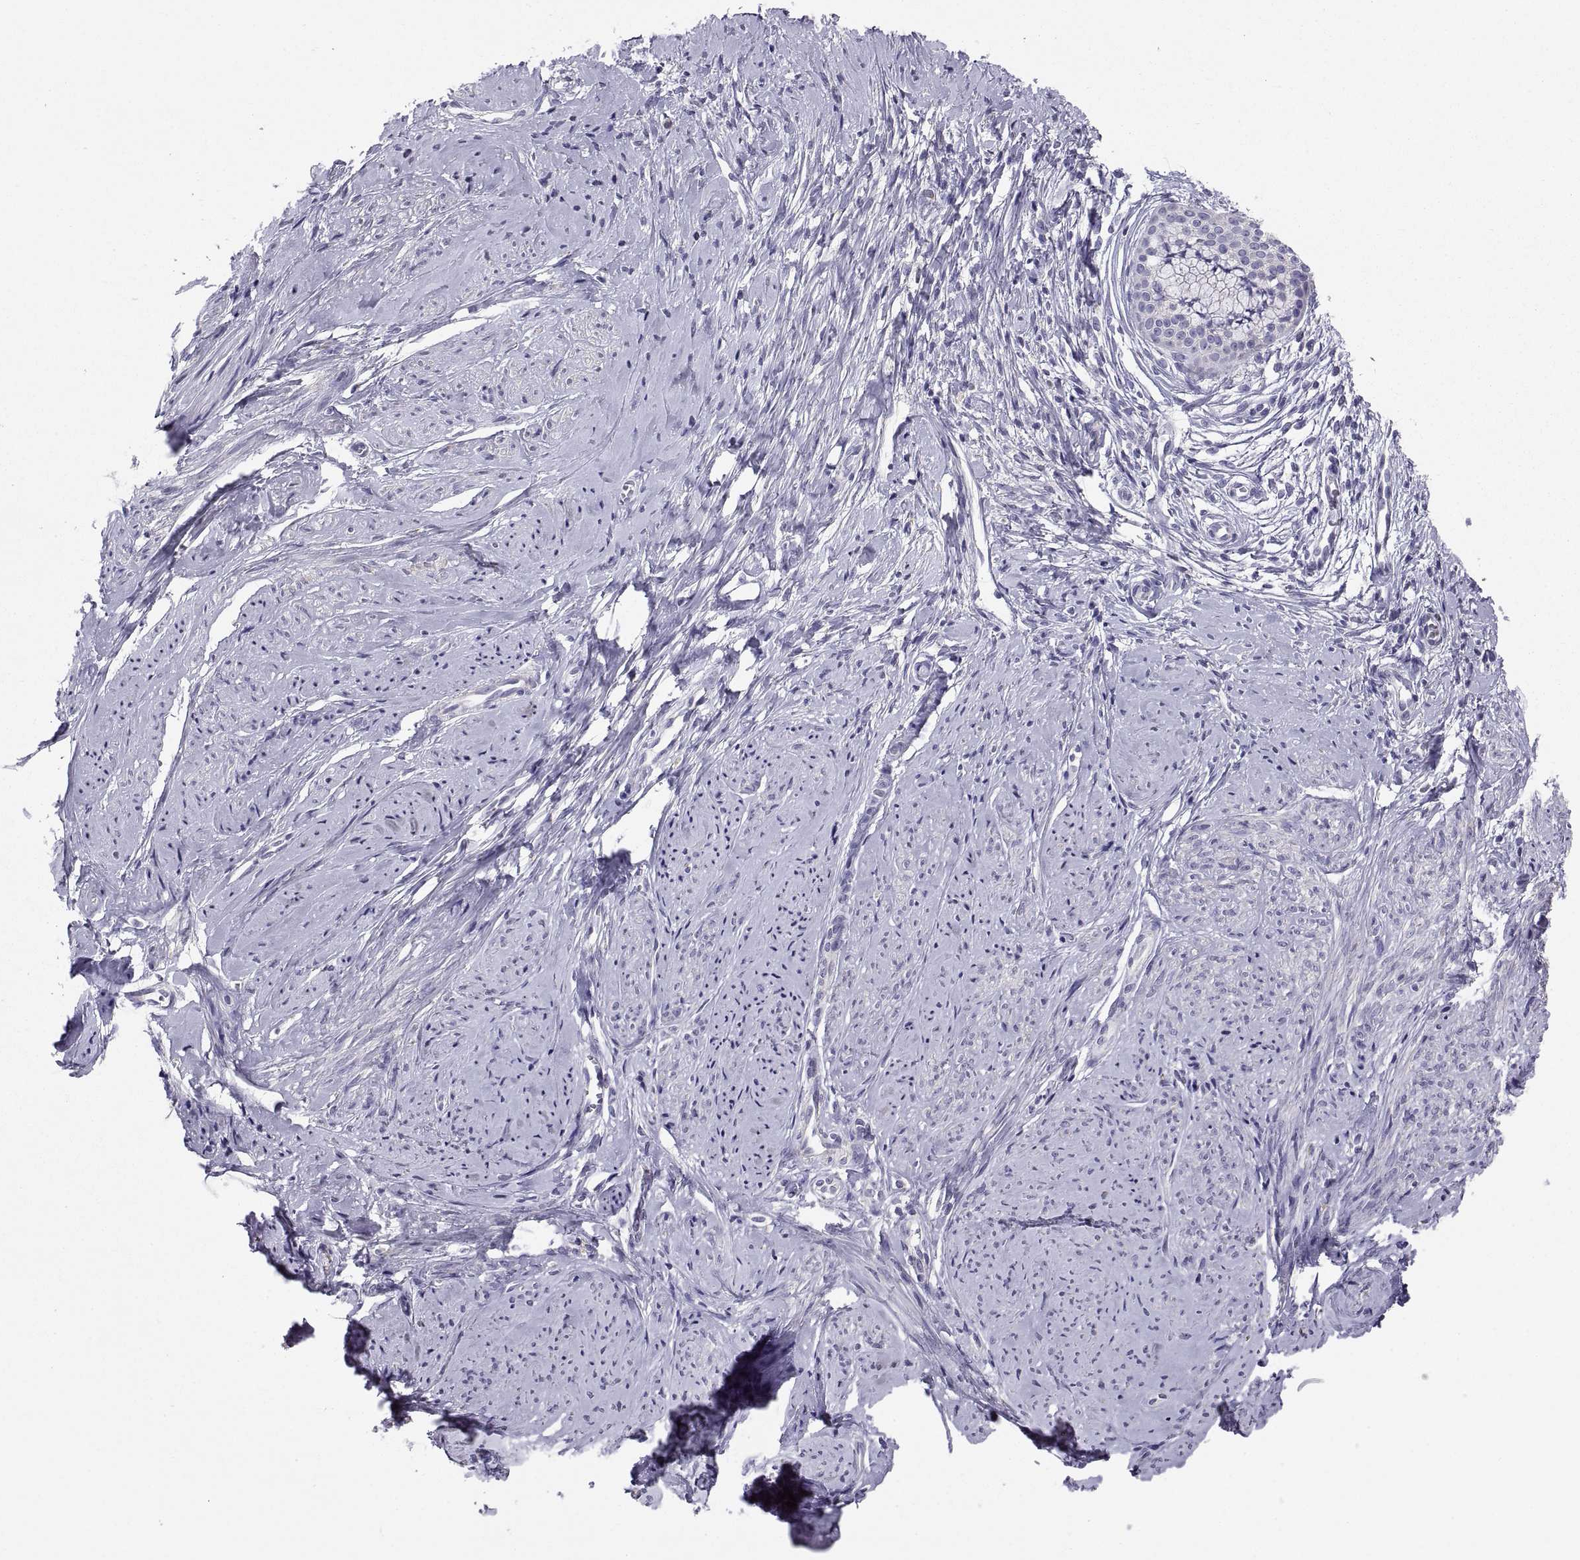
{"staining": {"intensity": "negative", "quantity": "none", "location": "none"}, "tissue": "smooth muscle", "cell_type": "Smooth muscle cells", "image_type": "normal", "snomed": [{"axis": "morphology", "description": "Normal tissue, NOS"}, {"axis": "topography", "description": "Smooth muscle"}], "caption": "Immunohistochemical staining of normal smooth muscle shows no significant expression in smooth muscle cells.", "gene": "TNNC1", "patient": {"sex": "female", "age": 48}}